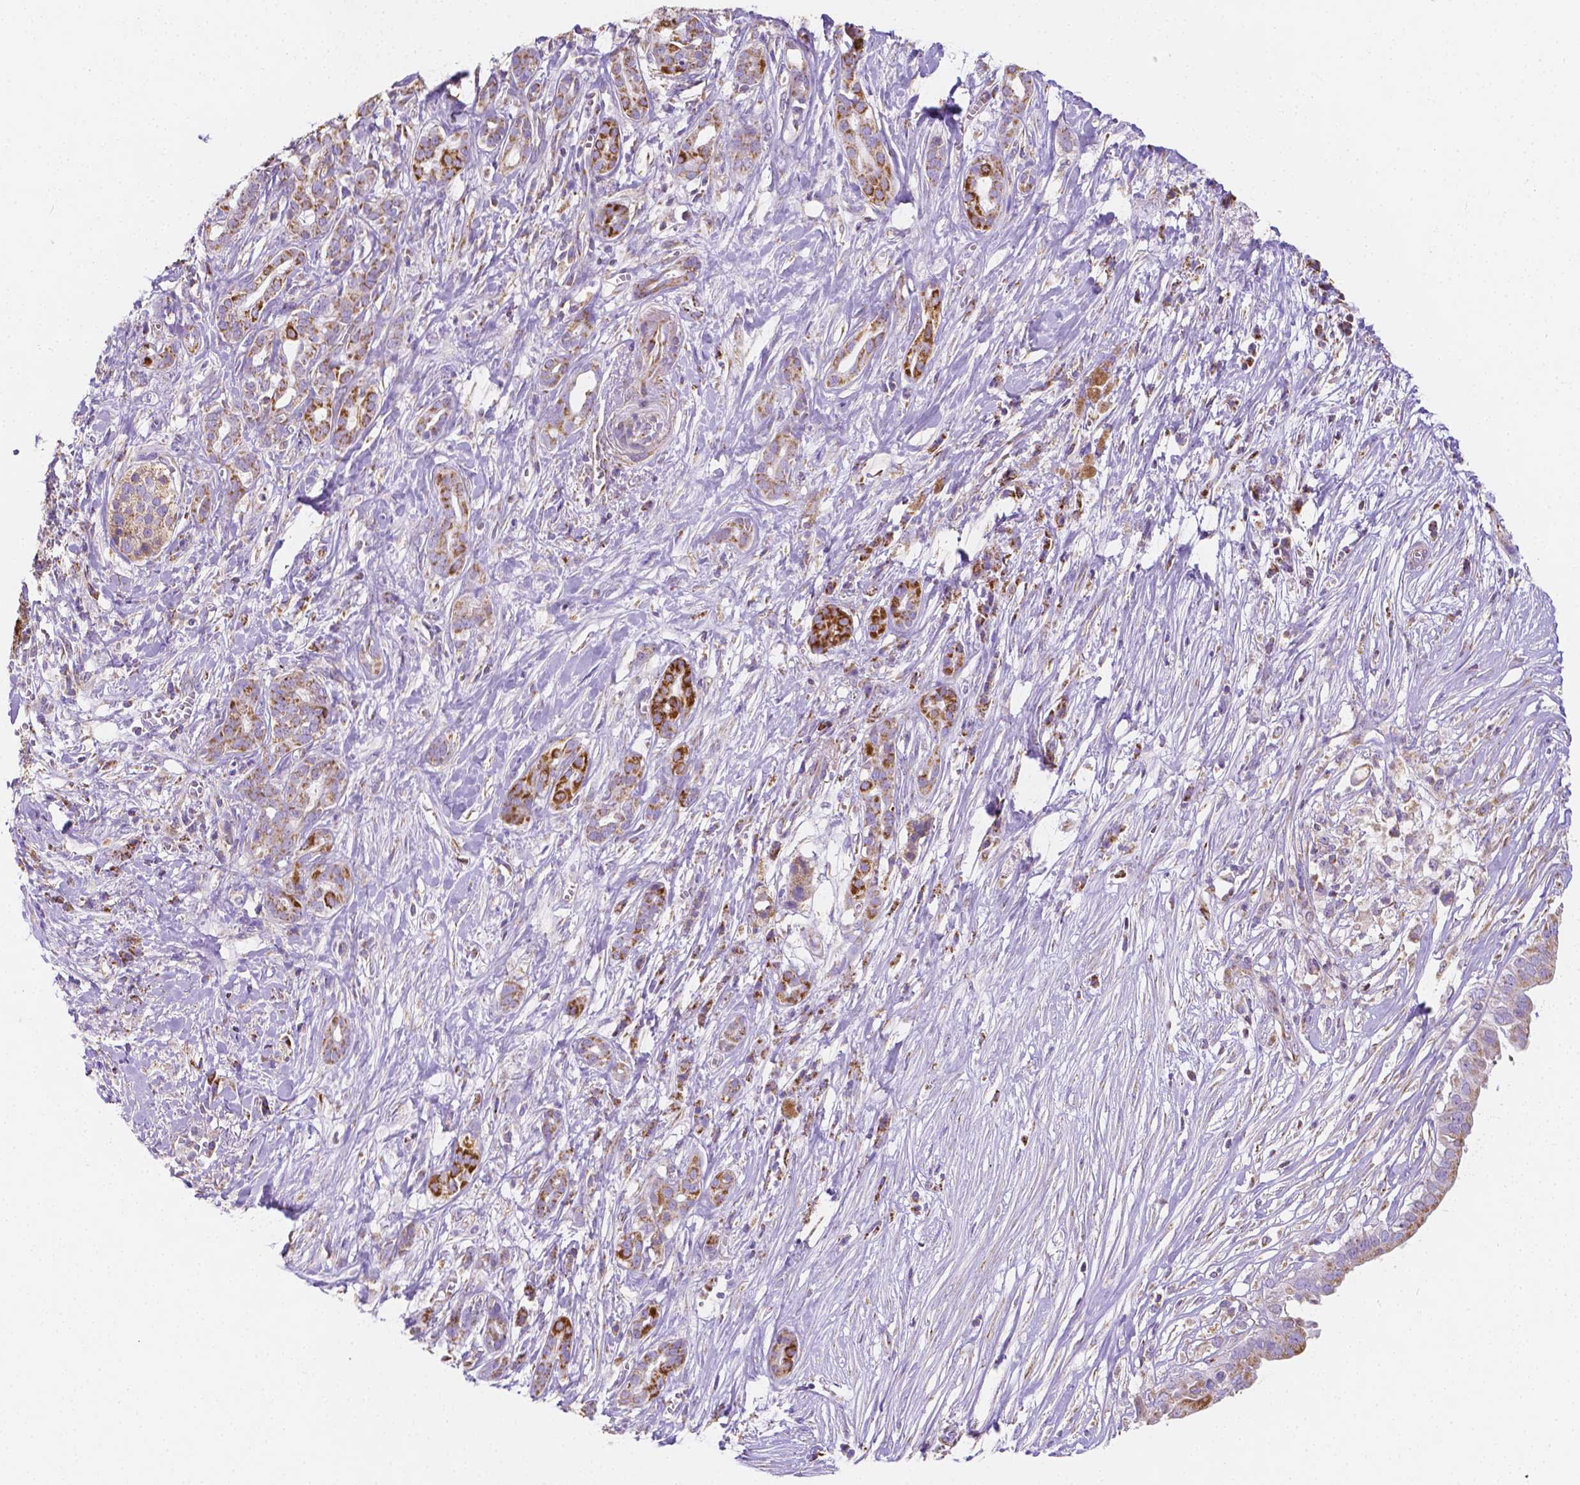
{"staining": {"intensity": "moderate", "quantity": "25%-75%", "location": "cytoplasmic/membranous"}, "tissue": "pancreatic cancer", "cell_type": "Tumor cells", "image_type": "cancer", "snomed": [{"axis": "morphology", "description": "Adenocarcinoma, NOS"}, {"axis": "topography", "description": "Pancreas"}], "caption": "Brown immunohistochemical staining in human pancreatic adenocarcinoma exhibits moderate cytoplasmic/membranous expression in approximately 25%-75% of tumor cells.", "gene": "SGTB", "patient": {"sex": "male", "age": 61}}